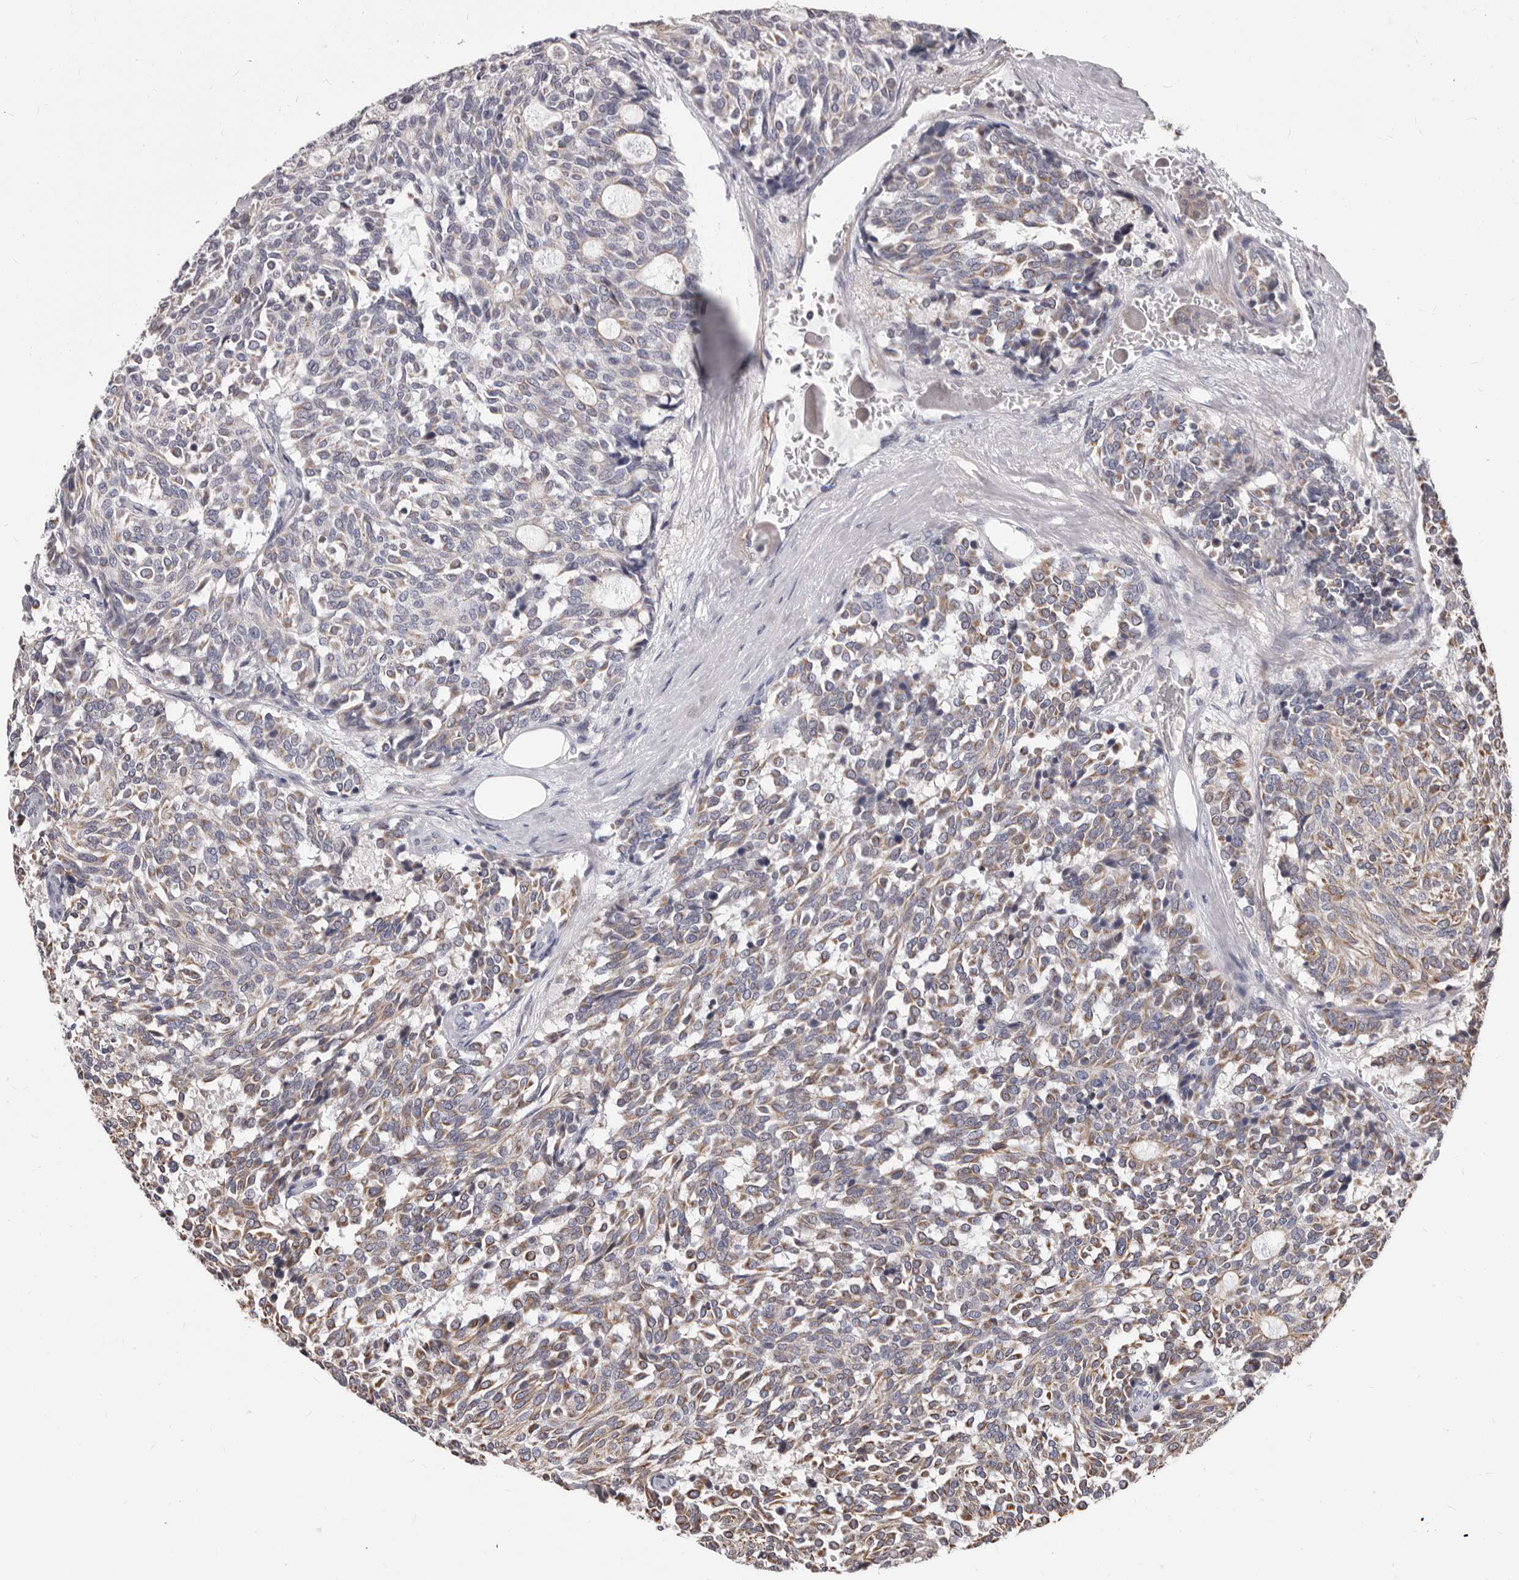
{"staining": {"intensity": "moderate", "quantity": ">75%", "location": "cytoplasmic/membranous"}, "tissue": "carcinoid", "cell_type": "Tumor cells", "image_type": "cancer", "snomed": [{"axis": "morphology", "description": "Carcinoid, malignant, NOS"}, {"axis": "topography", "description": "Pancreas"}], "caption": "Moderate cytoplasmic/membranous staining for a protein is appreciated in about >75% of tumor cells of carcinoid using immunohistochemistry.", "gene": "NIBAN1", "patient": {"sex": "female", "age": 54}}